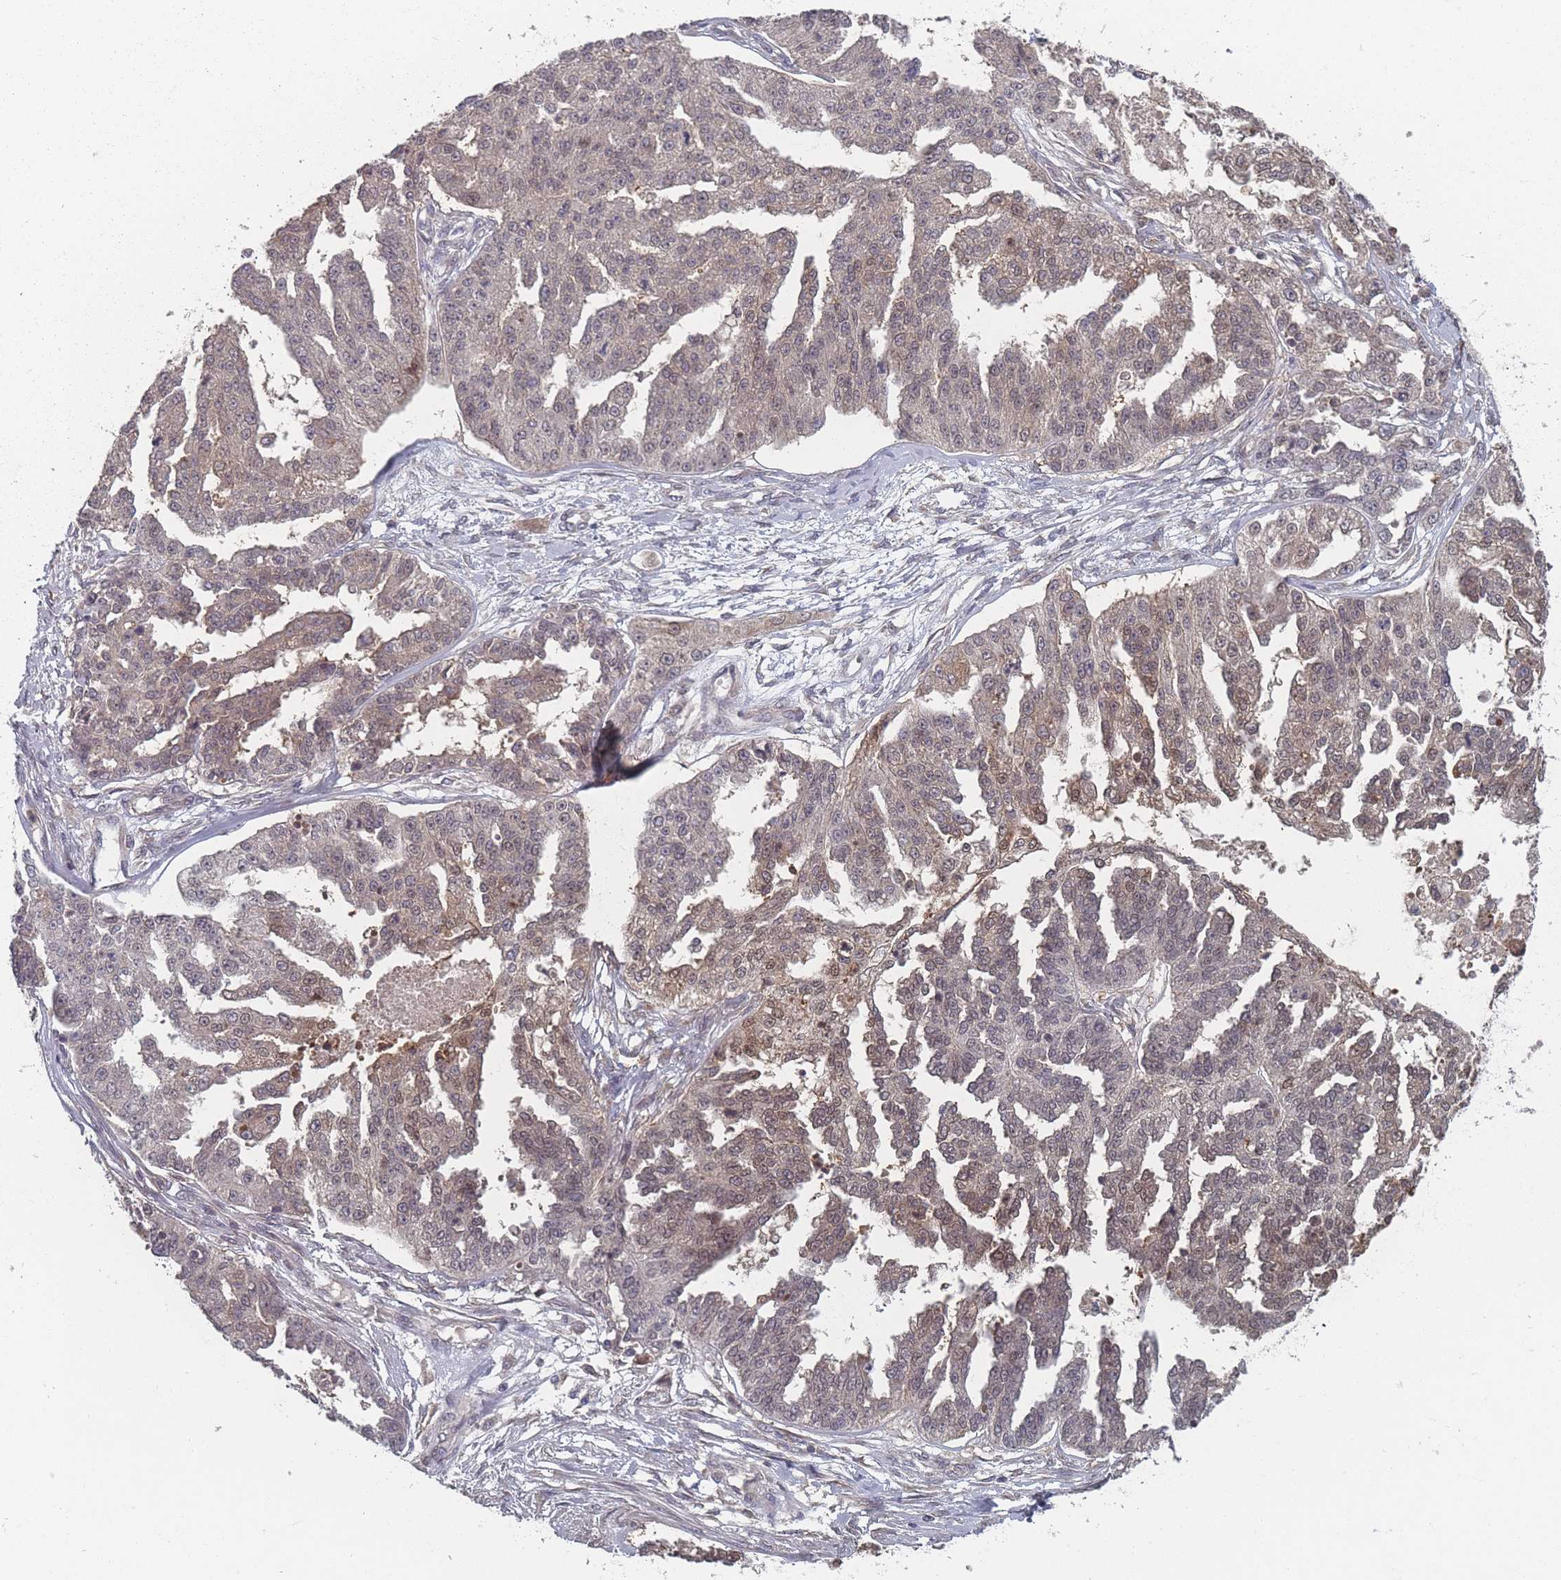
{"staining": {"intensity": "weak", "quantity": "<25%", "location": "cytoplasmic/membranous"}, "tissue": "ovarian cancer", "cell_type": "Tumor cells", "image_type": "cancer", "snomed": [{"axis": "morphology", "description": "Cystadenocarcinoma, serous, NOS"}, {"axis": "topography", "description": "Ovary"}], "caption": "IHC histopathology image of neoplastic tissue: human ovarian serous cystadenocarcinoma stained with DAB reveals no significant protein expression in tumor cells.", "gene": "TBC1D25", "patient": {"sex": "female", "age": 58}}